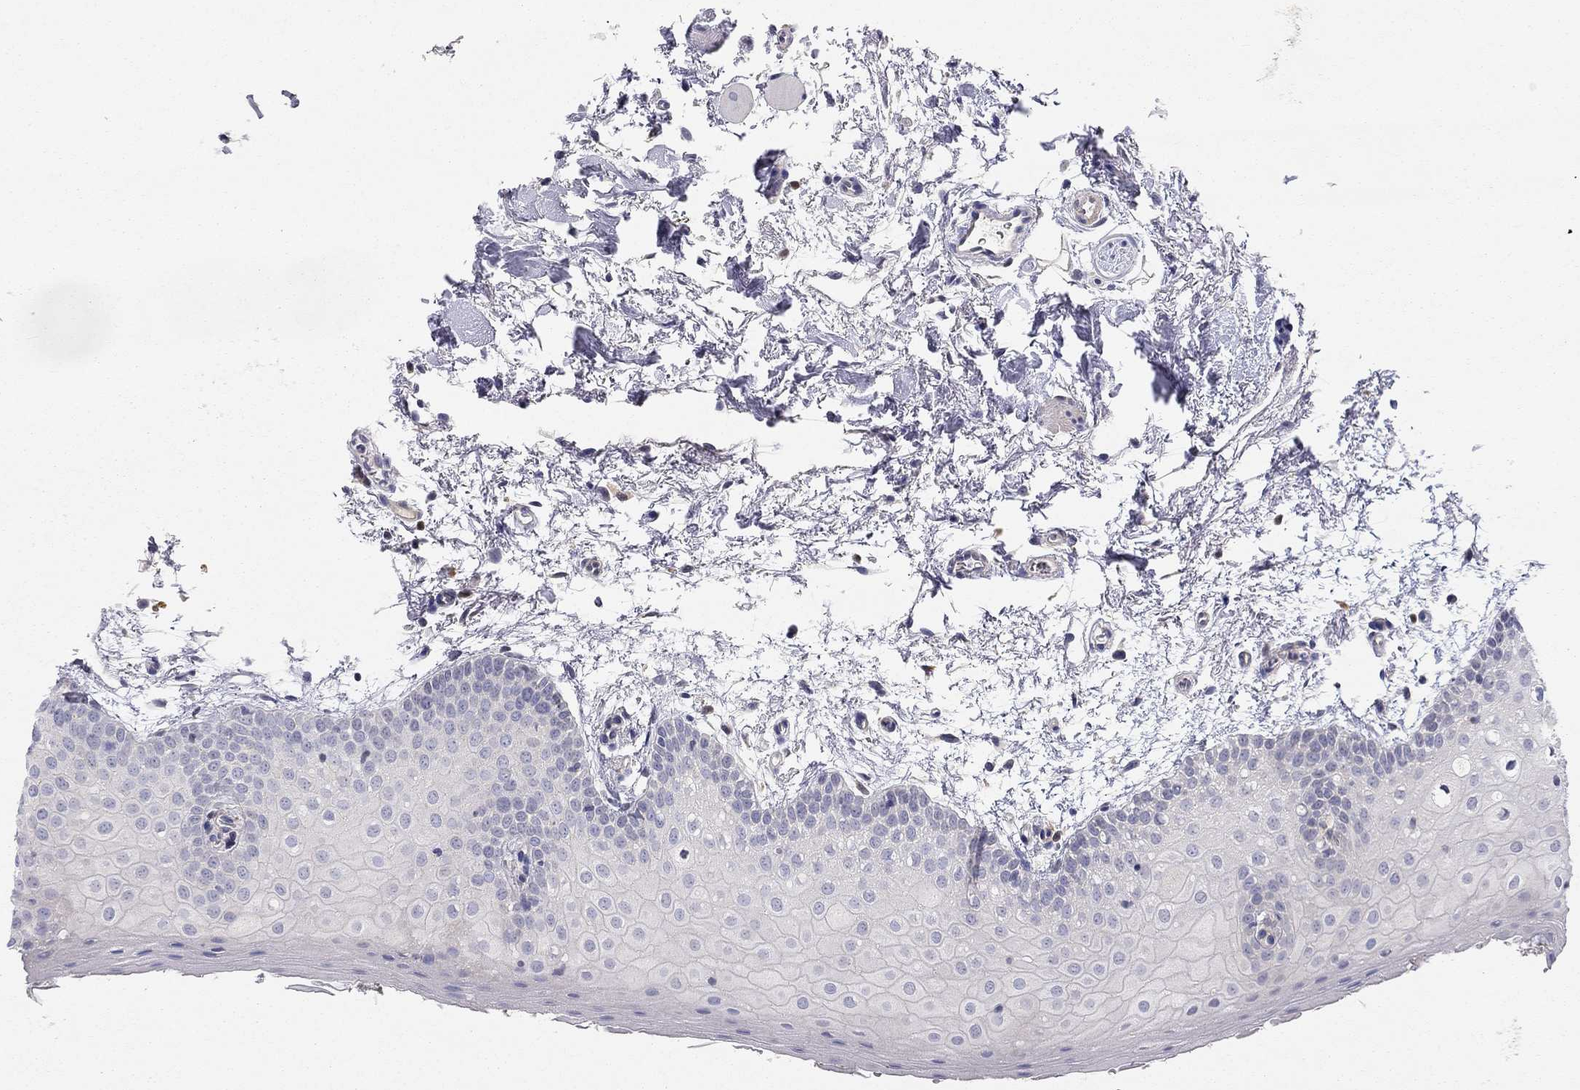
{"staining": {"intensity": "negative", "quantity": "none", "location": "none"}, "tissue": "oral mucosa", "cell_type": "Squamous epithelial cells", "image_type": "normal", "snomed": [{"axis": "morphology", "description": "Normal tissue, NOS"}, {"axis": "topography", "description": "Oral tissue"}, {"axis": "topography", "description": "Tounge, NOS"}], "caption": "Histopathology image shows no significant protein staining in squamous epithelial cells of unremarkable oral mucosa.", "gene": "PAPSS2", "patient": {"sex": "female", "age": 86}}